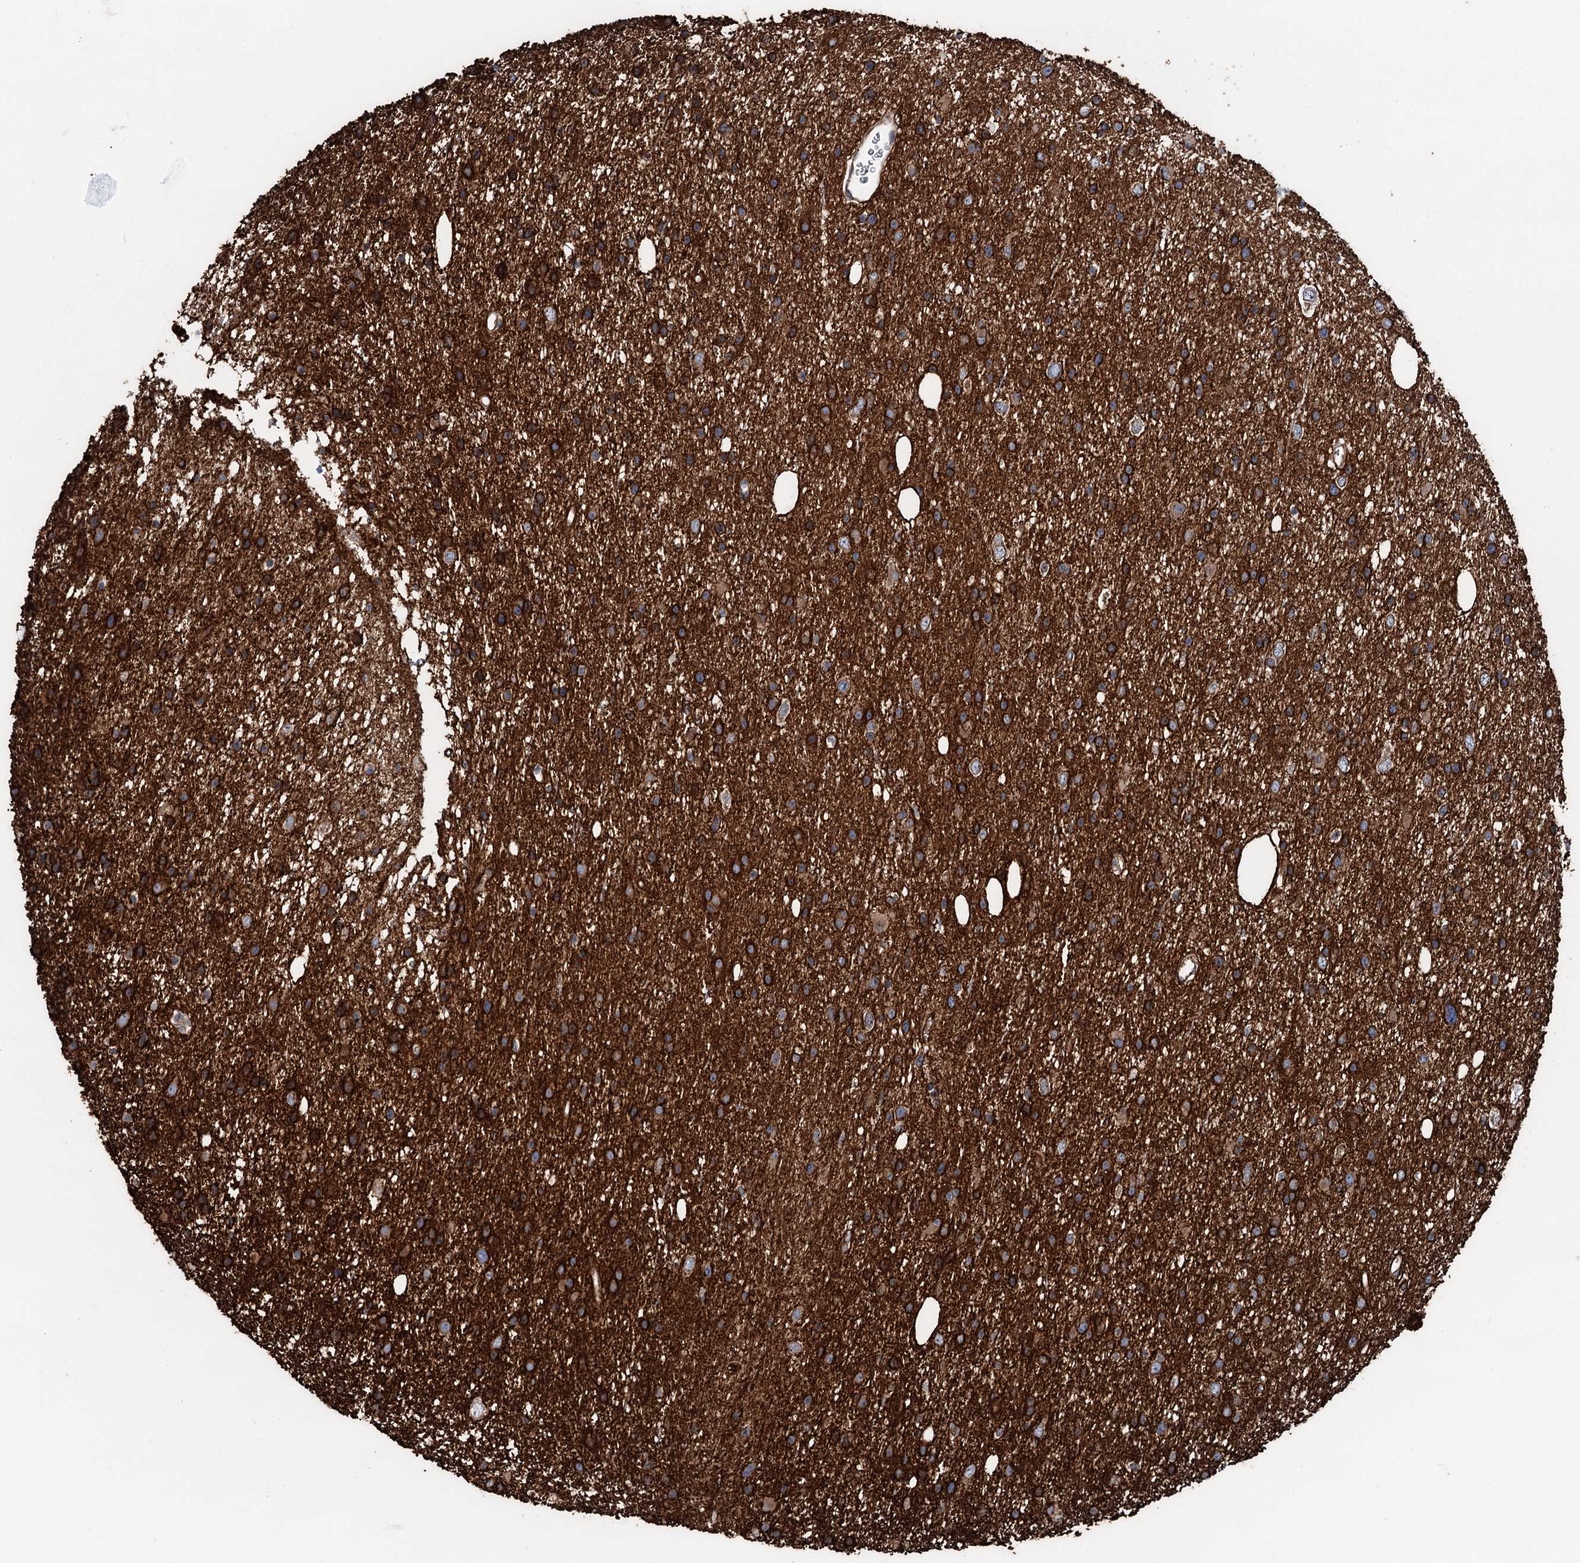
{"staining": {"intensity": "strong", "quantity": ">75%", "location": "cytoplasmic/membranous"}, "tissue": "glioma", "cell_type": "Tumor cells", "image_type": "cancer", "snomed": [{"axis": "morphology", "description": "Glioma, malignant, Low grade"}, {"axis": "topography", "description": "Cerebral cortex"}], "caption": "Protein staining shows strong cytoplasmic/membranous expression in approximately >75% of tumor cells in glioma. (DAB IHC with brightfield microscopy, high magnification).", "gene": "ERP29", "patient": {"sex": "female", "age": 39}}